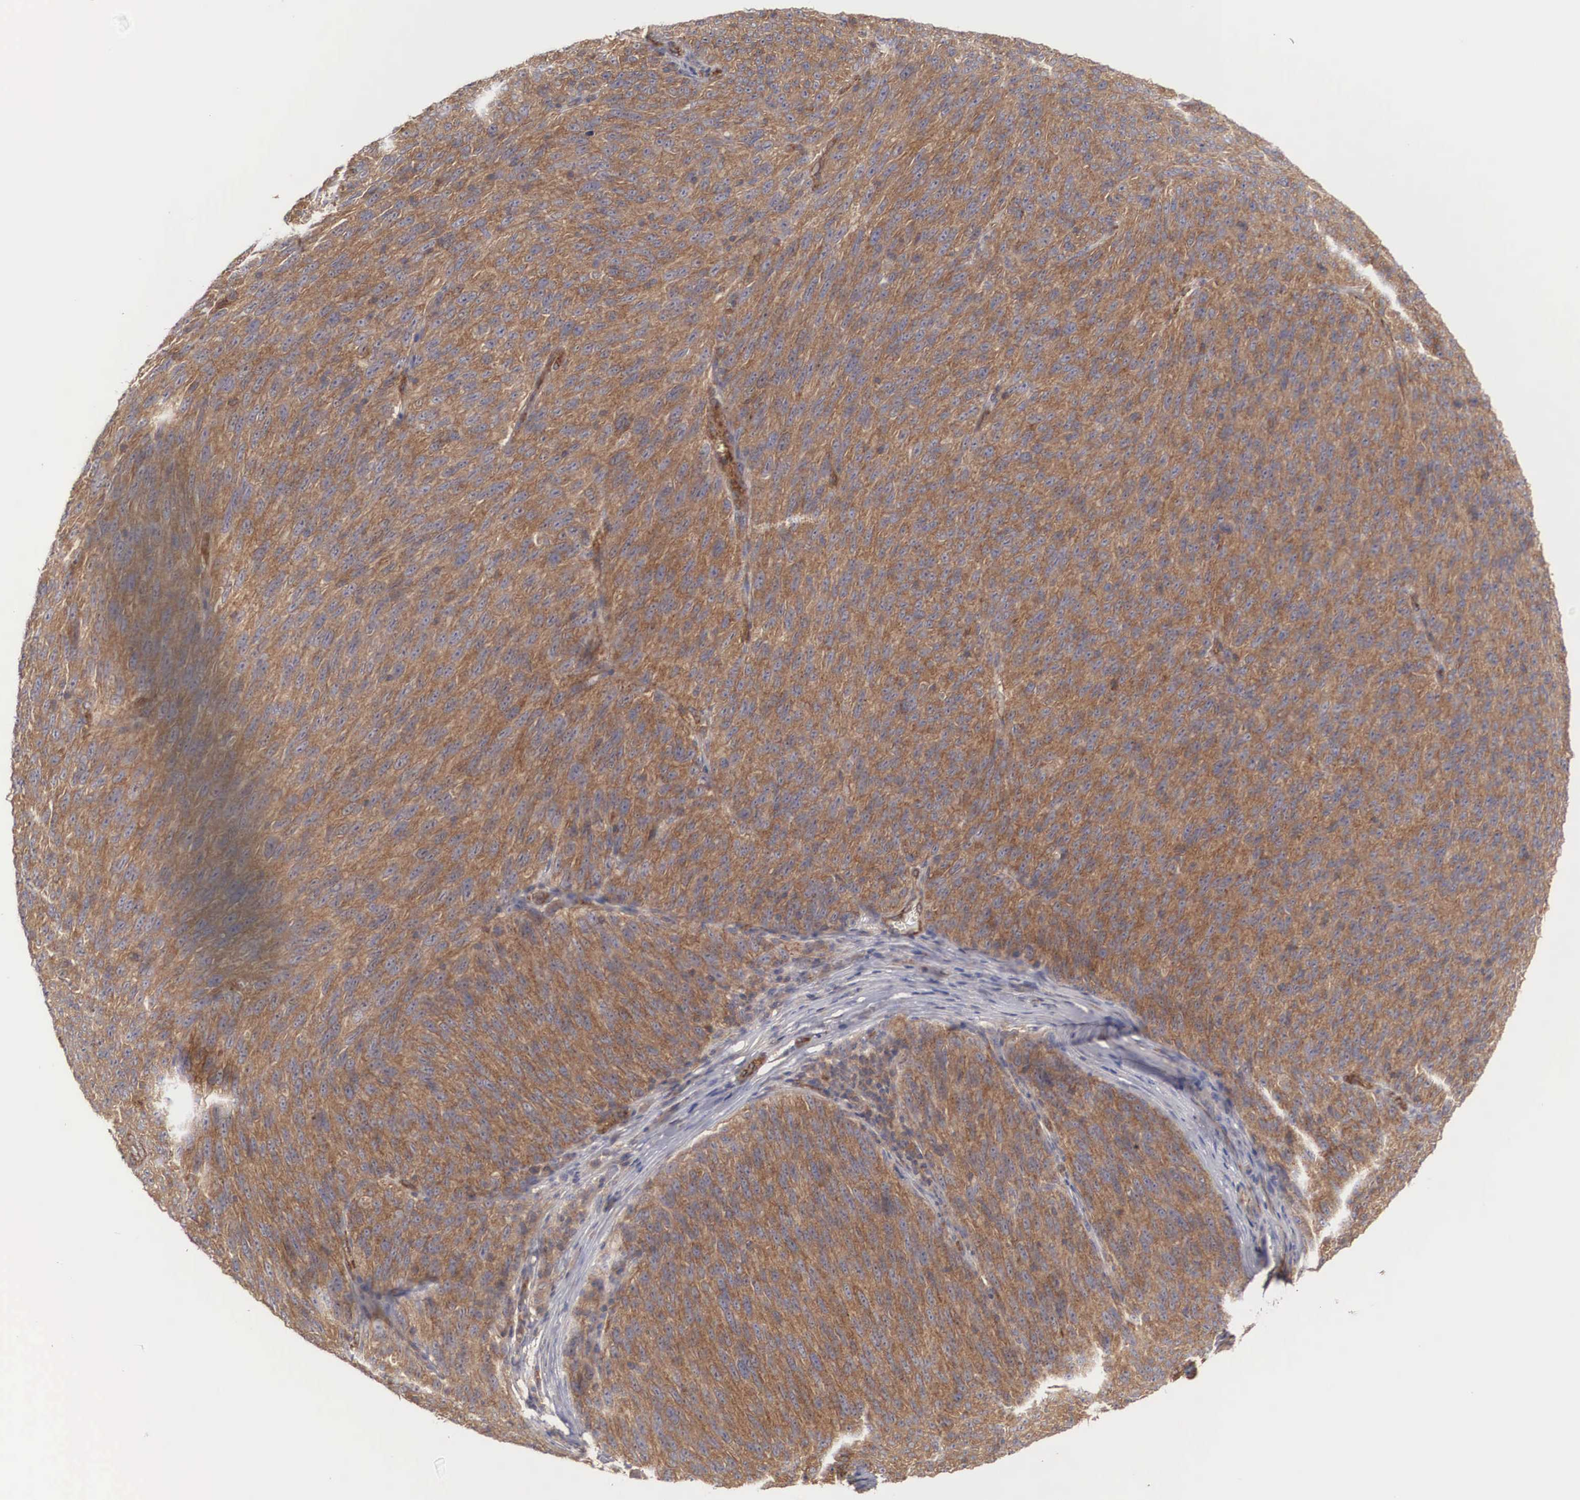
{"staining": {"intensity": "strong", "quantity": ">75%", "location": "cytoplasmic/membranous"}, "tissue": "melanoma", "cell_type": "Tumor cells", "image_type": "cancer", "snomed": [{"axis": "morphology", "description": "Malignant melanoma, NOS"}, {"axis": "topography", "description": "Skin"}], "caption": "Immunohistochemistry (IHC) micrograph of neoplastic tissue: human malignant melanoma stained using IHC displays high levels of strong protein expression localized specifically in the cytoplasmic/membranous of tumor cells, appearing as a cytoplasmic/membranous brown color.", "gene": "ARMCX4", "patient": {"sex": "male", "age": 76}}